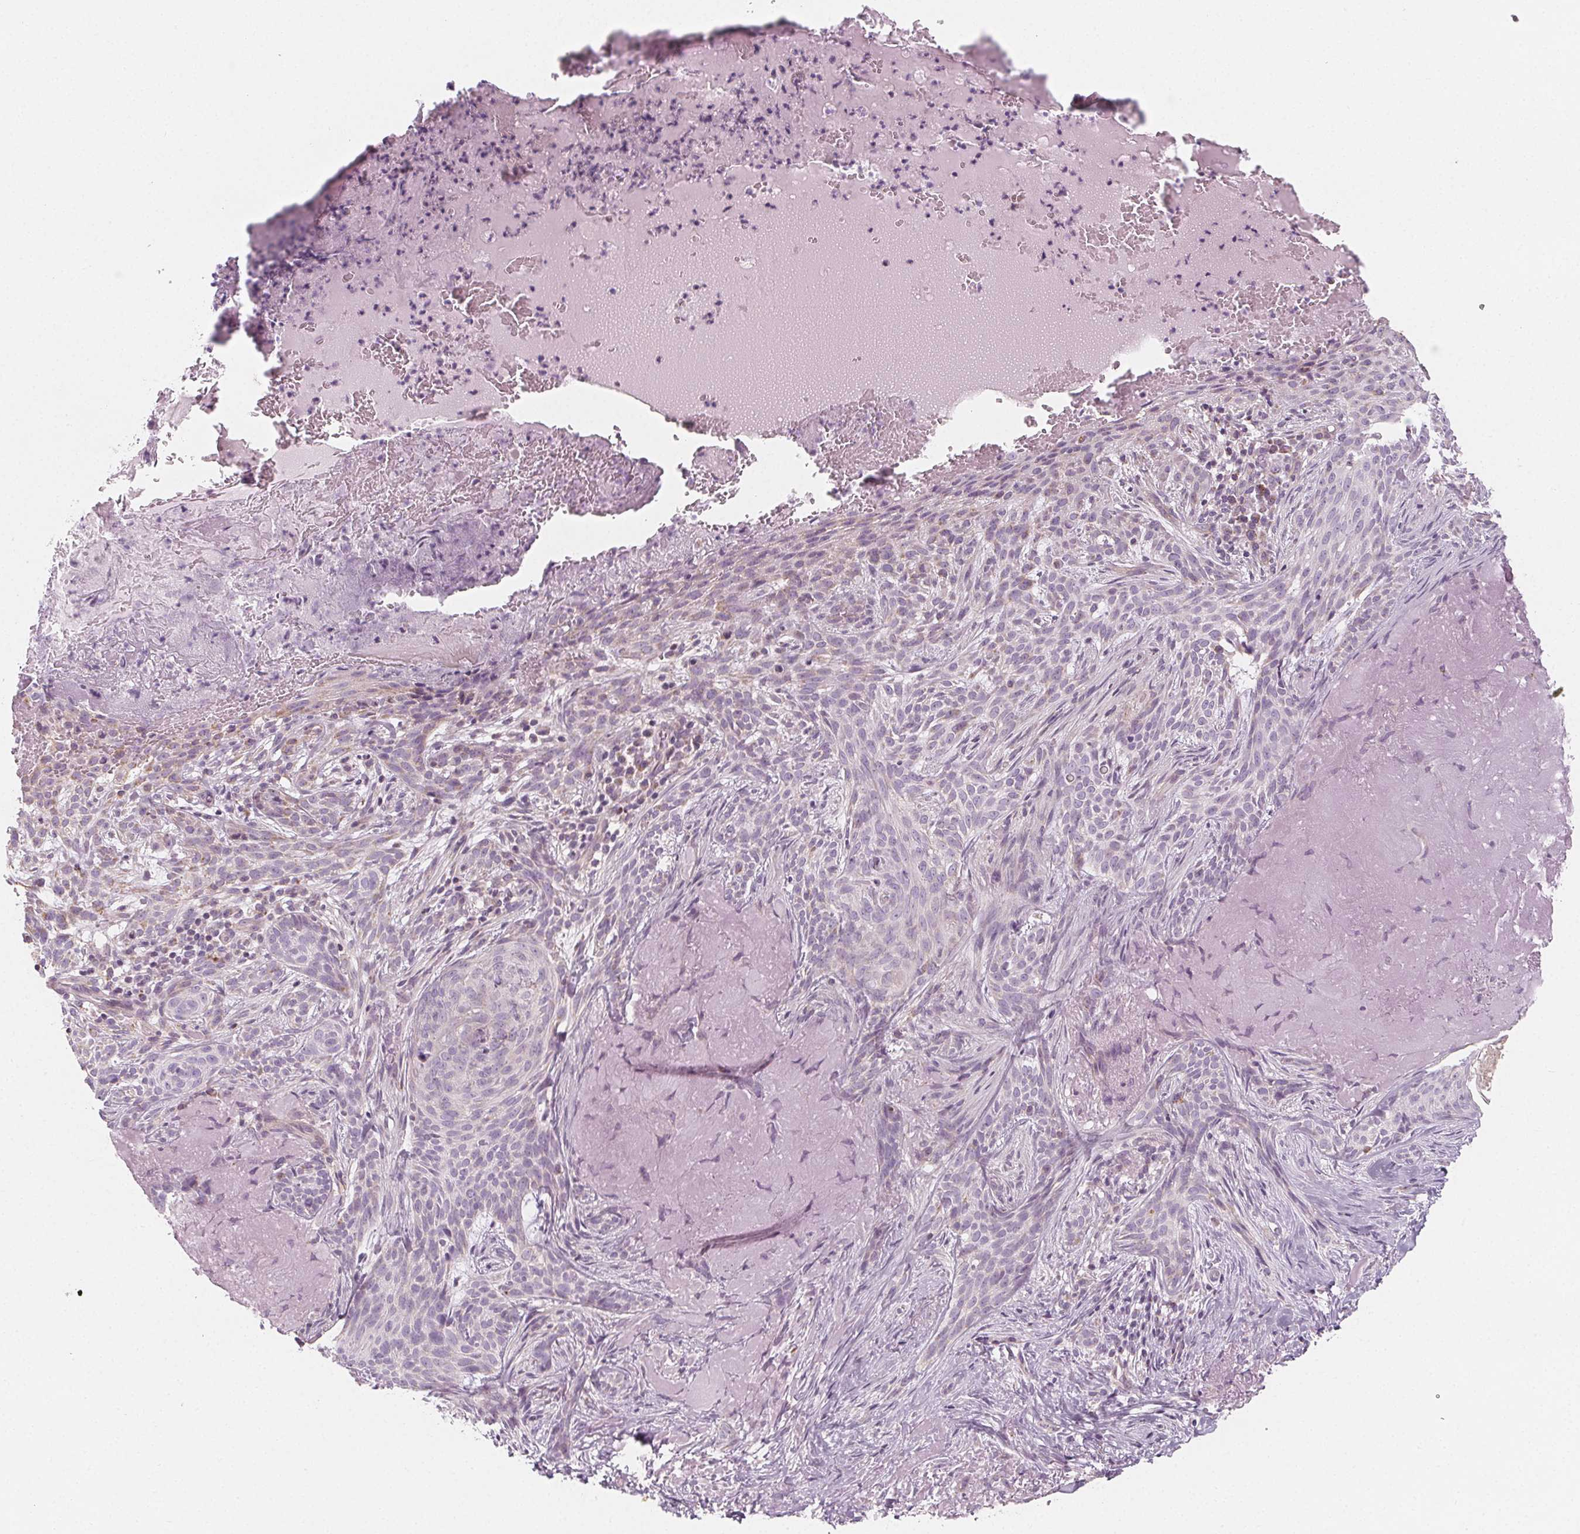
{"staining": {"intensity": "weak", "quantity": "<25%", "location": "cytoplasmic/membranous"}, "tissue": "skin cancer", "cell_type": "Tumor cells", "image_type": "cancer", "snomed": [{"axis": "morphology", "description": "Basal cell carcinoma"}, {"axis": "topography", "description": "Skin"}], "caption": "There is no significant expression in tumor cells of skin cancer.", "gene": "IL17C", "patient": {"sex": "male", "age": 84}}